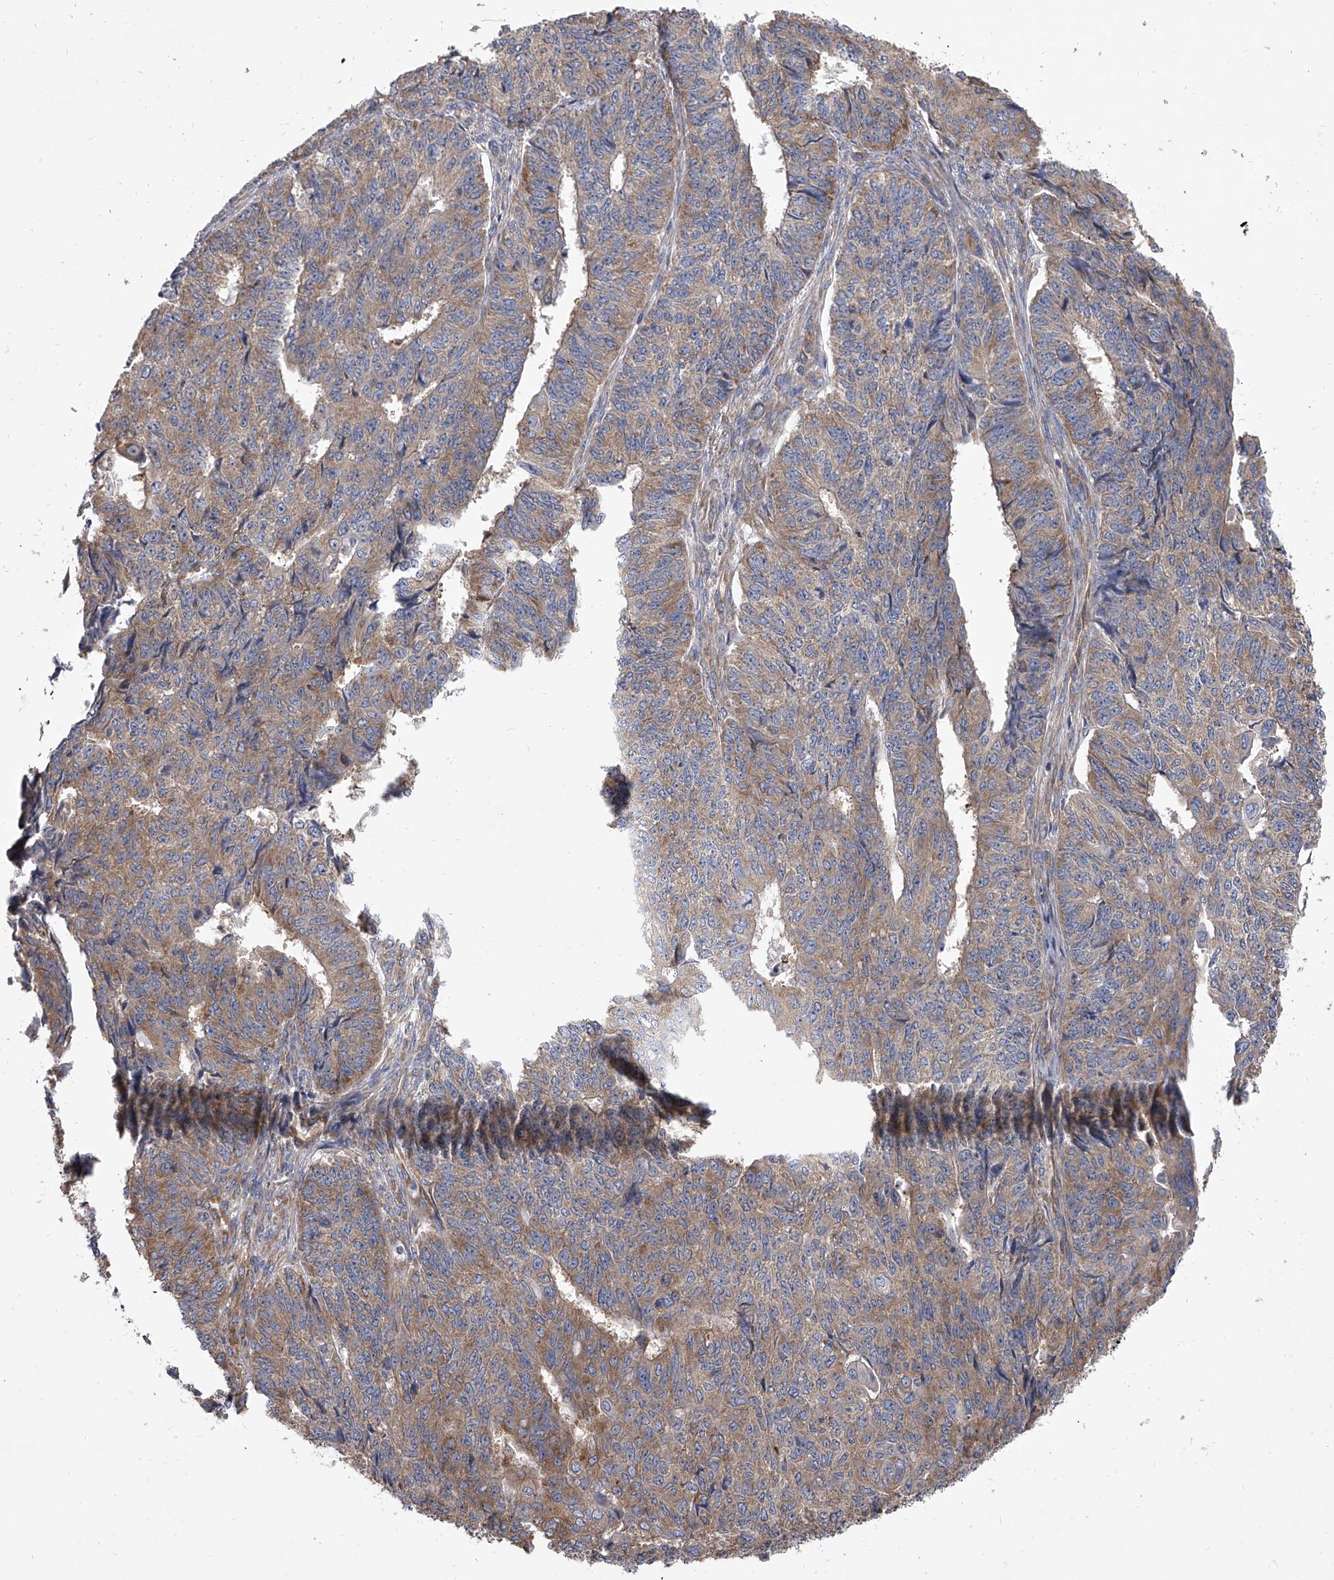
{"staining": {"intensity": "moderate", "quantity": ">75%", "location": "cytoplasmic/membranous"}, "tissue": "endometrial cancer", "cell_type": "Tumor cells", "image_type": "cancer", "snomed": [{"axis": "morphology", "description": "Adenocarcinoma, NOS"}, {"axis": "topography", "description": "Endometrium"}], "caption": "The micrograph demonstrates a brown stain indicating the presence of a protein in the cytoplasmic/membranous of tumor cells in endometrial cancer.", "gene": "EIF2S2", "patient": {"sex": "female", "age": 32}}